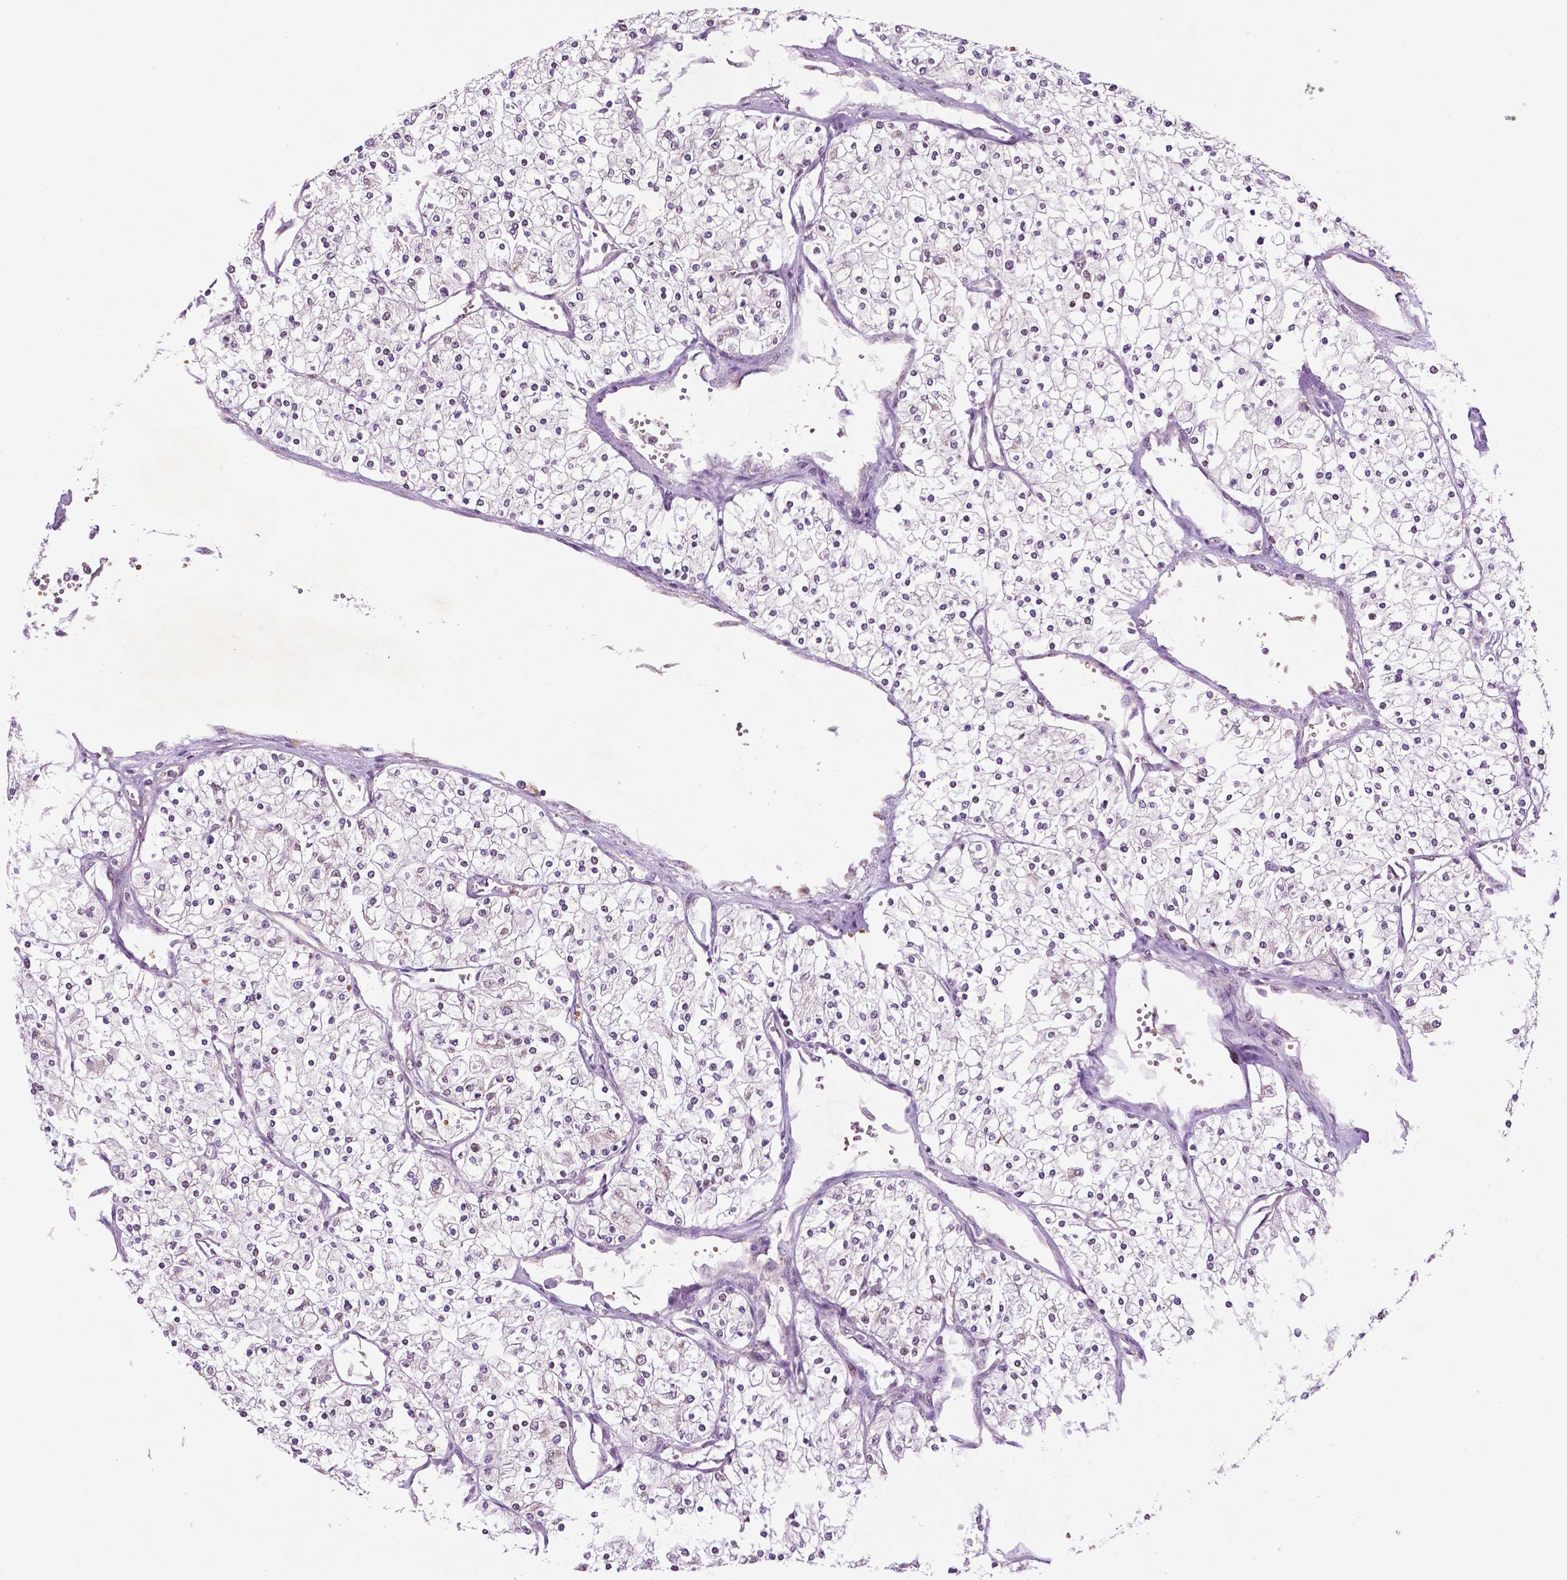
{"staining": {"intensity": "negative", "quantity": "none", "location": "none"}, "tissue": "renal cancer", "cell_type": "Tumor cells", "image_type": "cancer", "snomed": [{"axis": "morphology", "description": "Adenocarcinoma, NOS"}, {"axis": "topography", "description": "Kidney"}], "caption": "A histopathology image of adenocarcinoma (renal) stained for a protein reveals no brown staining in tumor cells.", "gene": "ZNF41", "patient": {"sex": "male", "age": 80}}